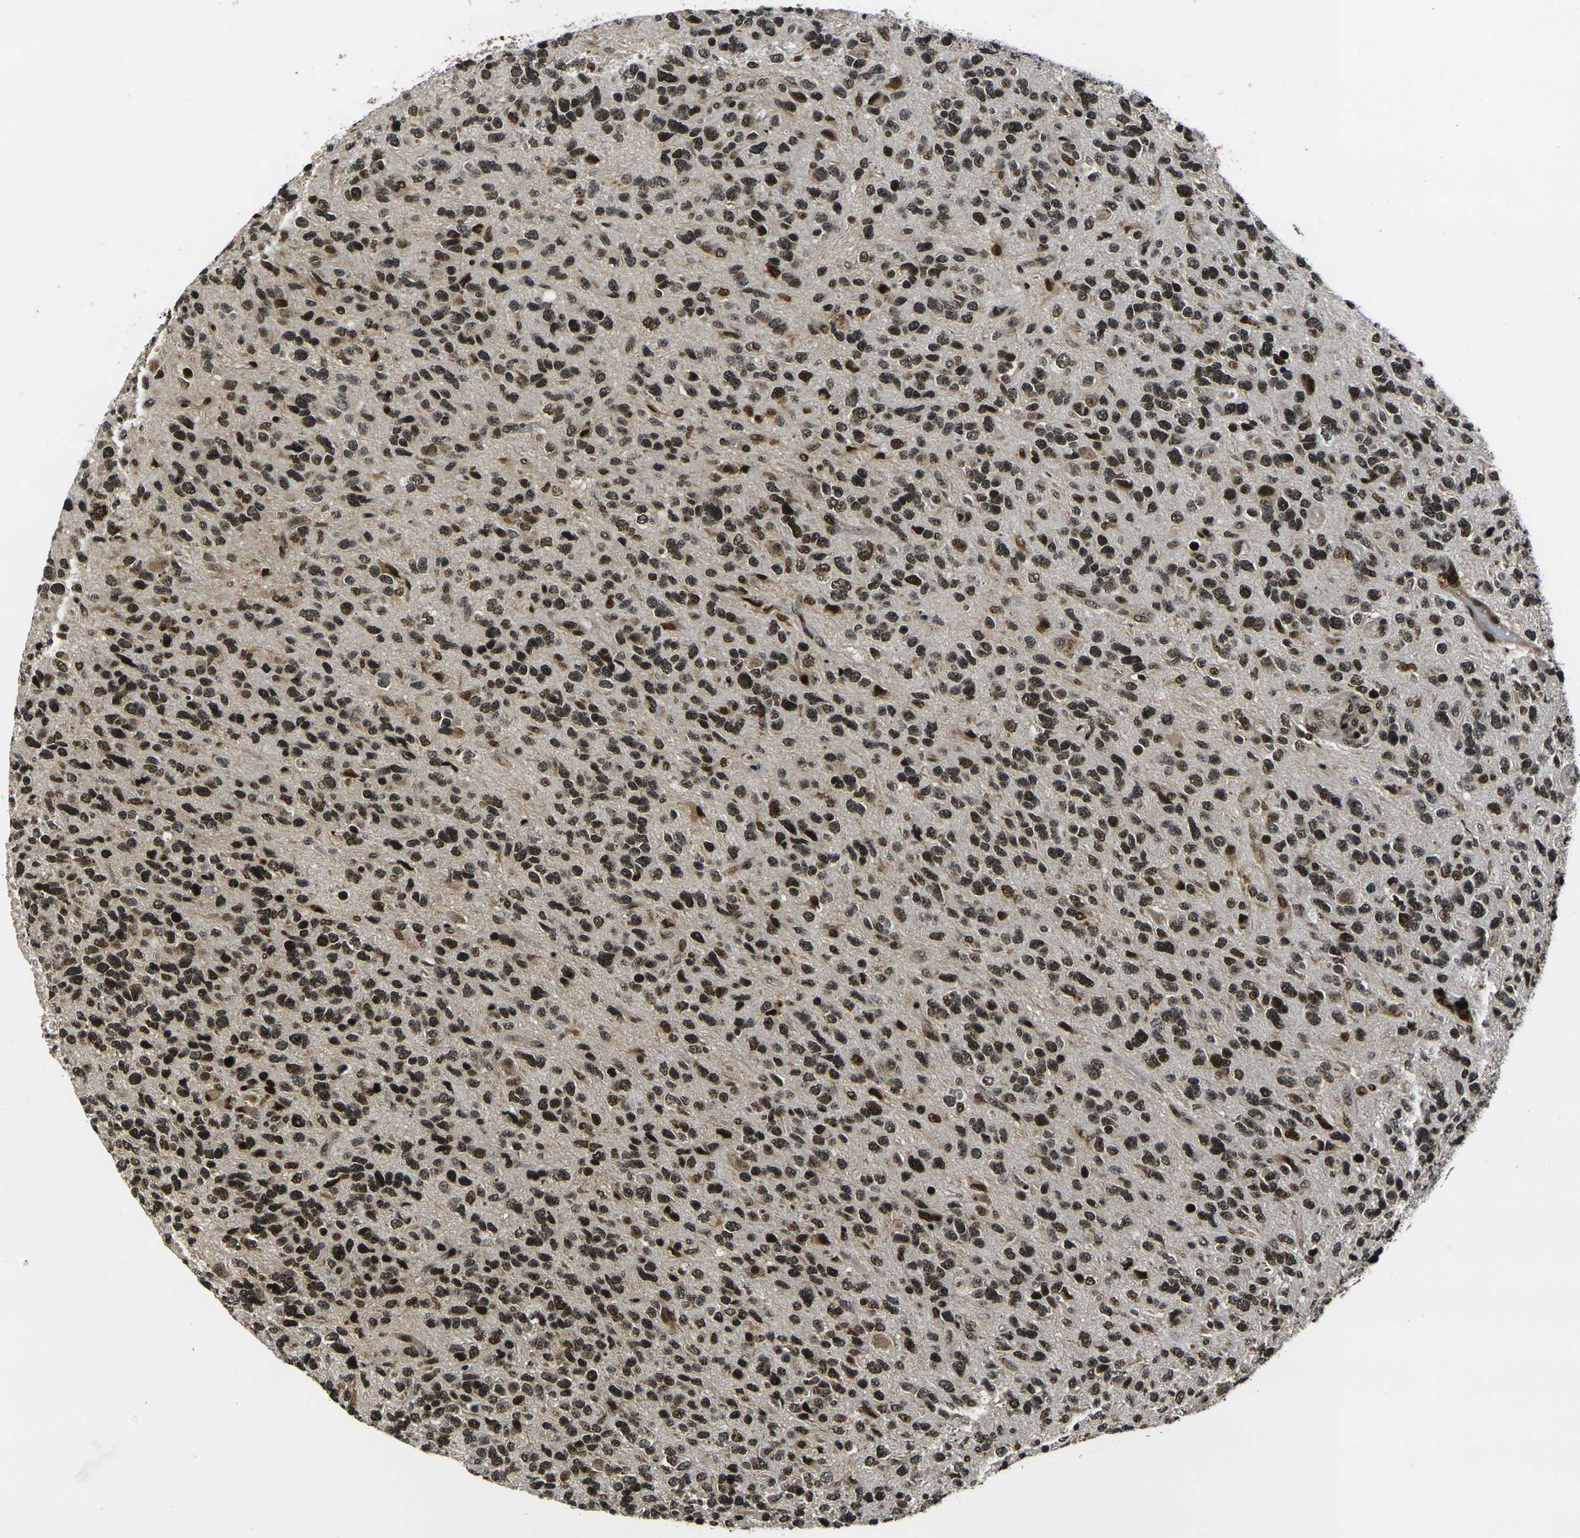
{"staining": {"intensity": "strong", "quantity": ">75%", "location": "nuclear"}, "tissue": "glioma", "cell_type": "Tumor cells", "image_type": "cancer", "snomed": [{"axis": "morphology", "description": "Glioma, malignant, High grade"}, {"axis": "topography", "description": "Brain"}], "caption": "Tumor cells exhibit high levels of strong nuclear expression in about >75% of cells in malignant glioma (high-grade). The protein is shown in brown color, while the nuclei are stained blue.", "gene": "ACTL6A", "patient": {"sex": "female", "age": 58}}